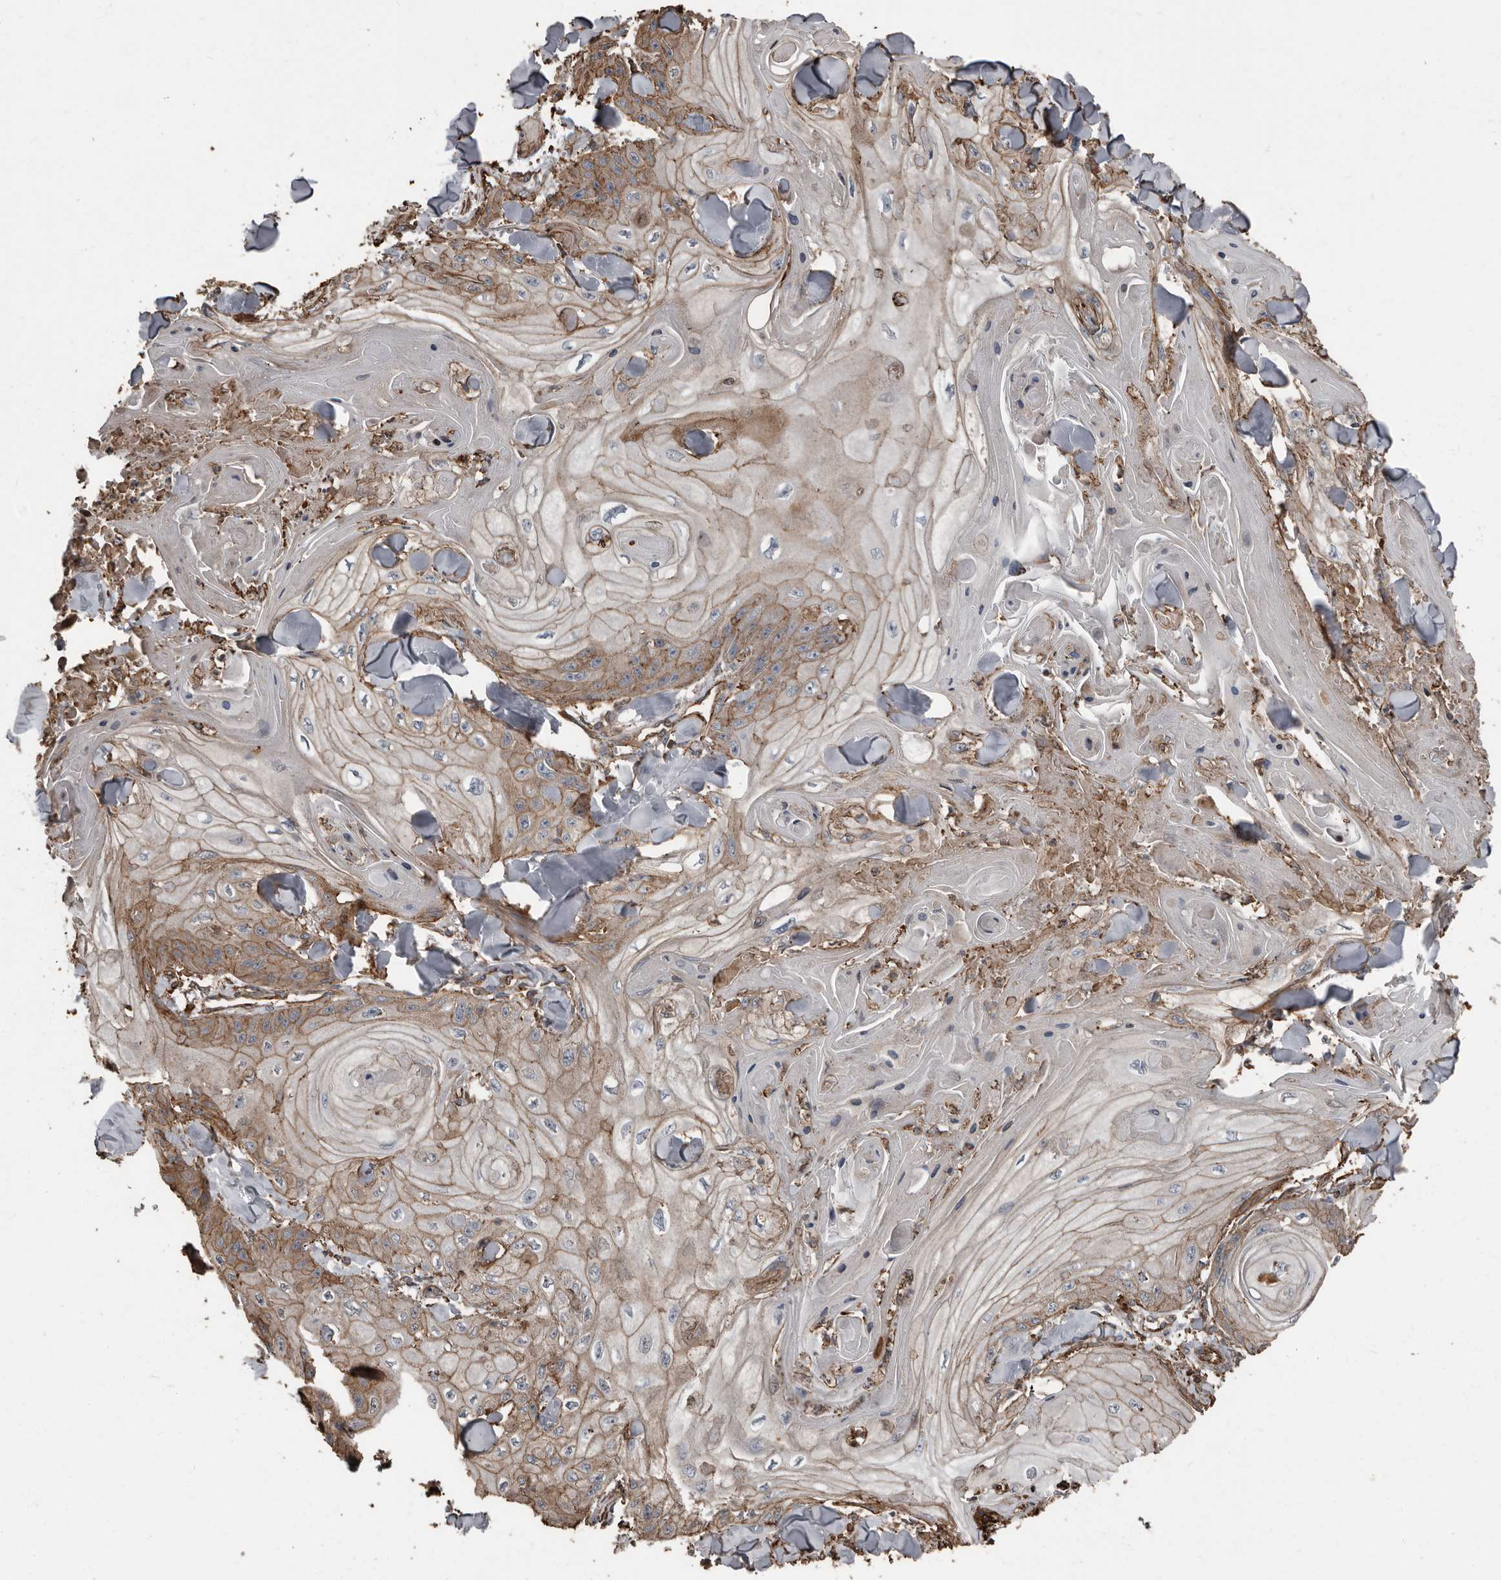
{"staining": {"intensity": "moderate", "quantity": "25%-75%", "location": "cytoplasmic/membranous"}, "tissue": "skin cancer", "cell_type": "Tumor cells", "image_type": "cancer", "snomed": [{"axis": "morphology", "description": "Squamous cell carcinoma, NOS"}, {"axis": "topography", "description": "Skin"}], "caption": "Immunohistochemistry (DAB) staining of human skin cancer (squamous cell carcinoma) demonstrates moderate cytoplasmic/membranous protein positivity in about 25%-75% of tumor cells. The staining is performed using DAB brown chromogen to label protein expression. The nuclei are counter-stained blue using hematoxylin.", "gene": "DENND6B", "patient": {"sex": "male", "age": 74}}